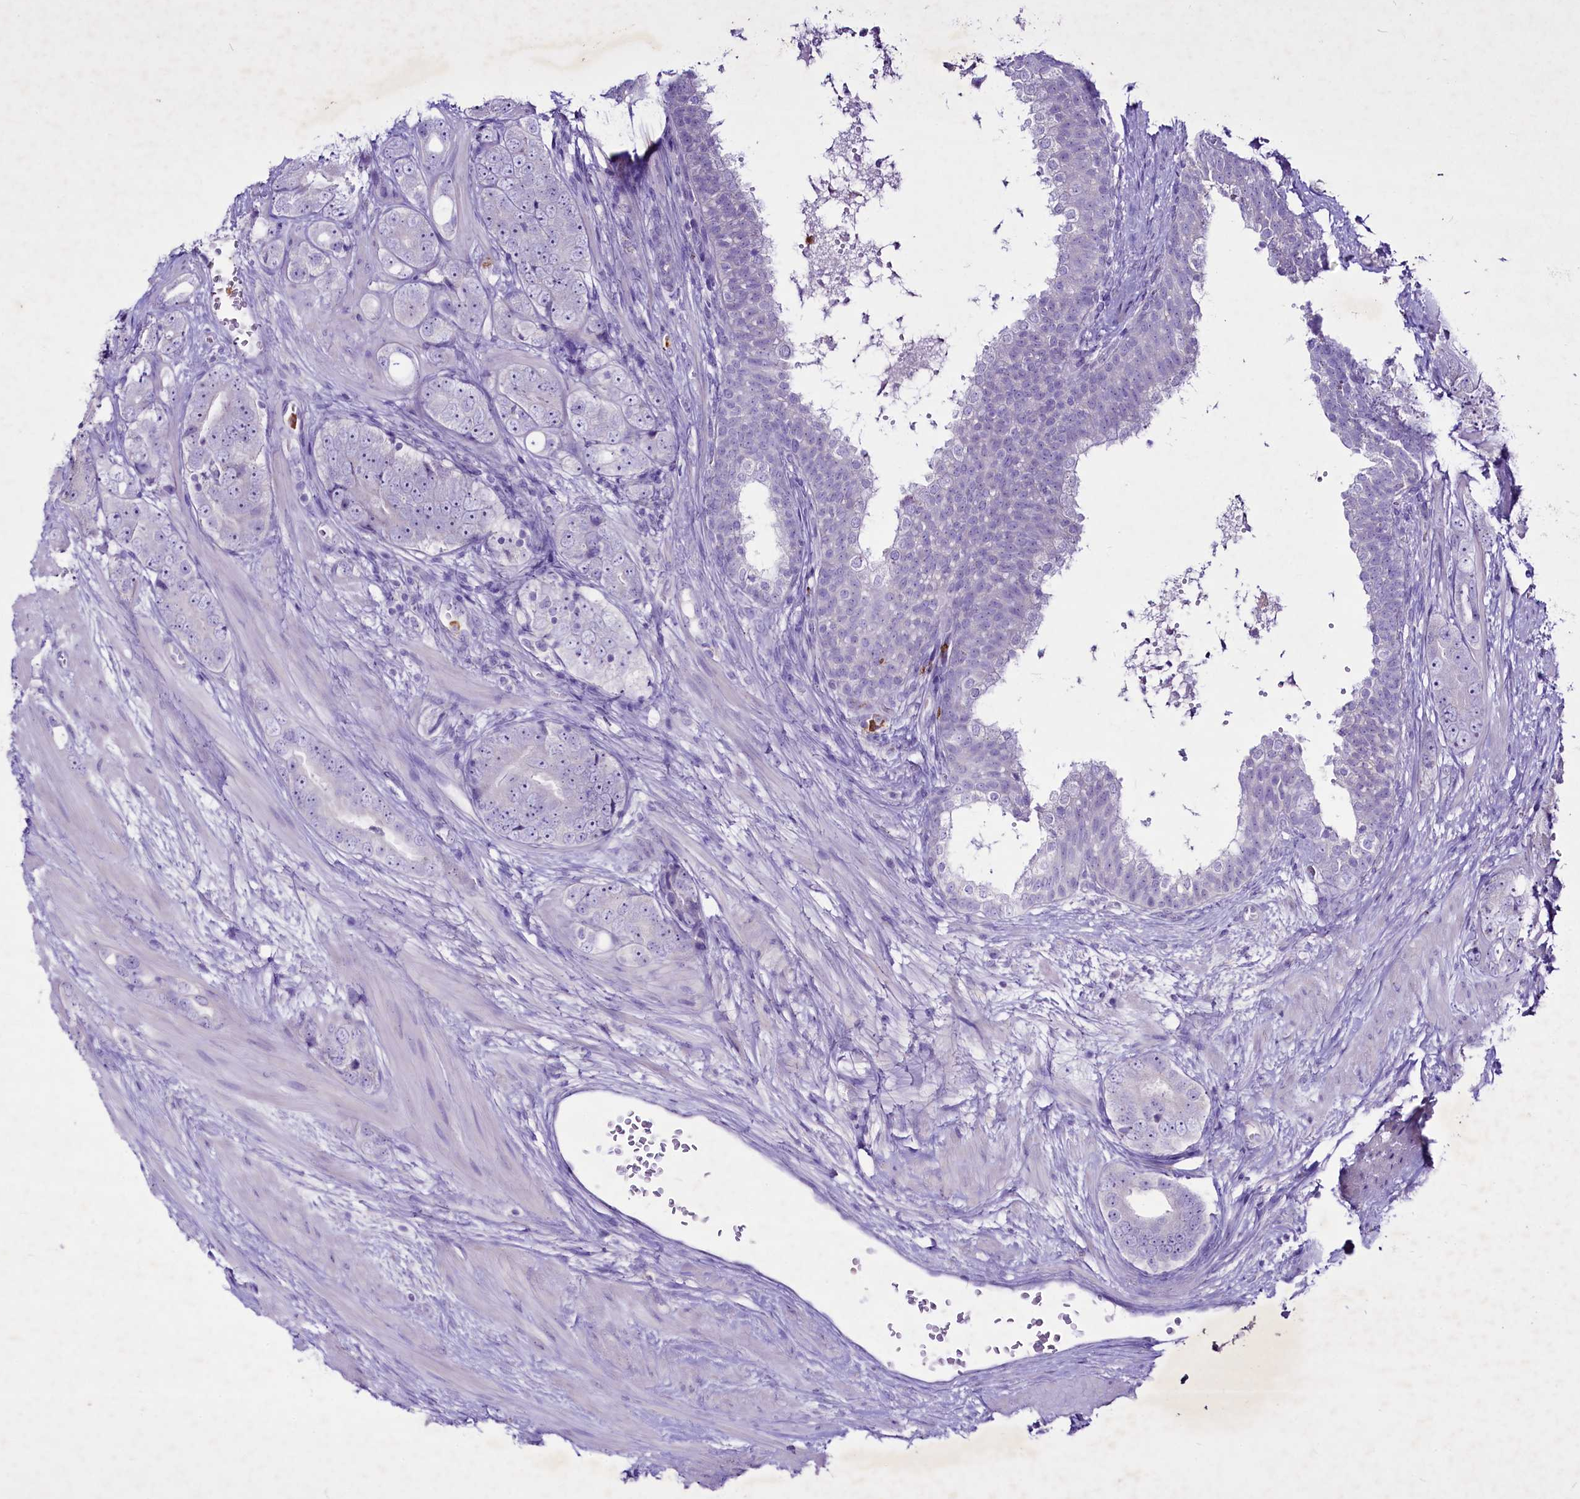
{"staining": {"intensity": "negative", "quantity": "none", "location": "none"}, "tissue": "prostate cancer", "cell_type": "Tumor cells", "image_type": "cancer", "snomed": [{"axis": "morphology", "description": "Adenocarcinoma, High grade"}, {"axis": "topography", "description": "Prostate"}], "caption": "This micrograph is of prostate adenocarcinoma (high-grade) stained with immunohistochemistry (IHC) to label a protein in brown with the nuclei are counter-stained blue. There is no positivity in tumor cells.", "gene": "FAM209B", "patient": {"sex": "male", "age": 56}}